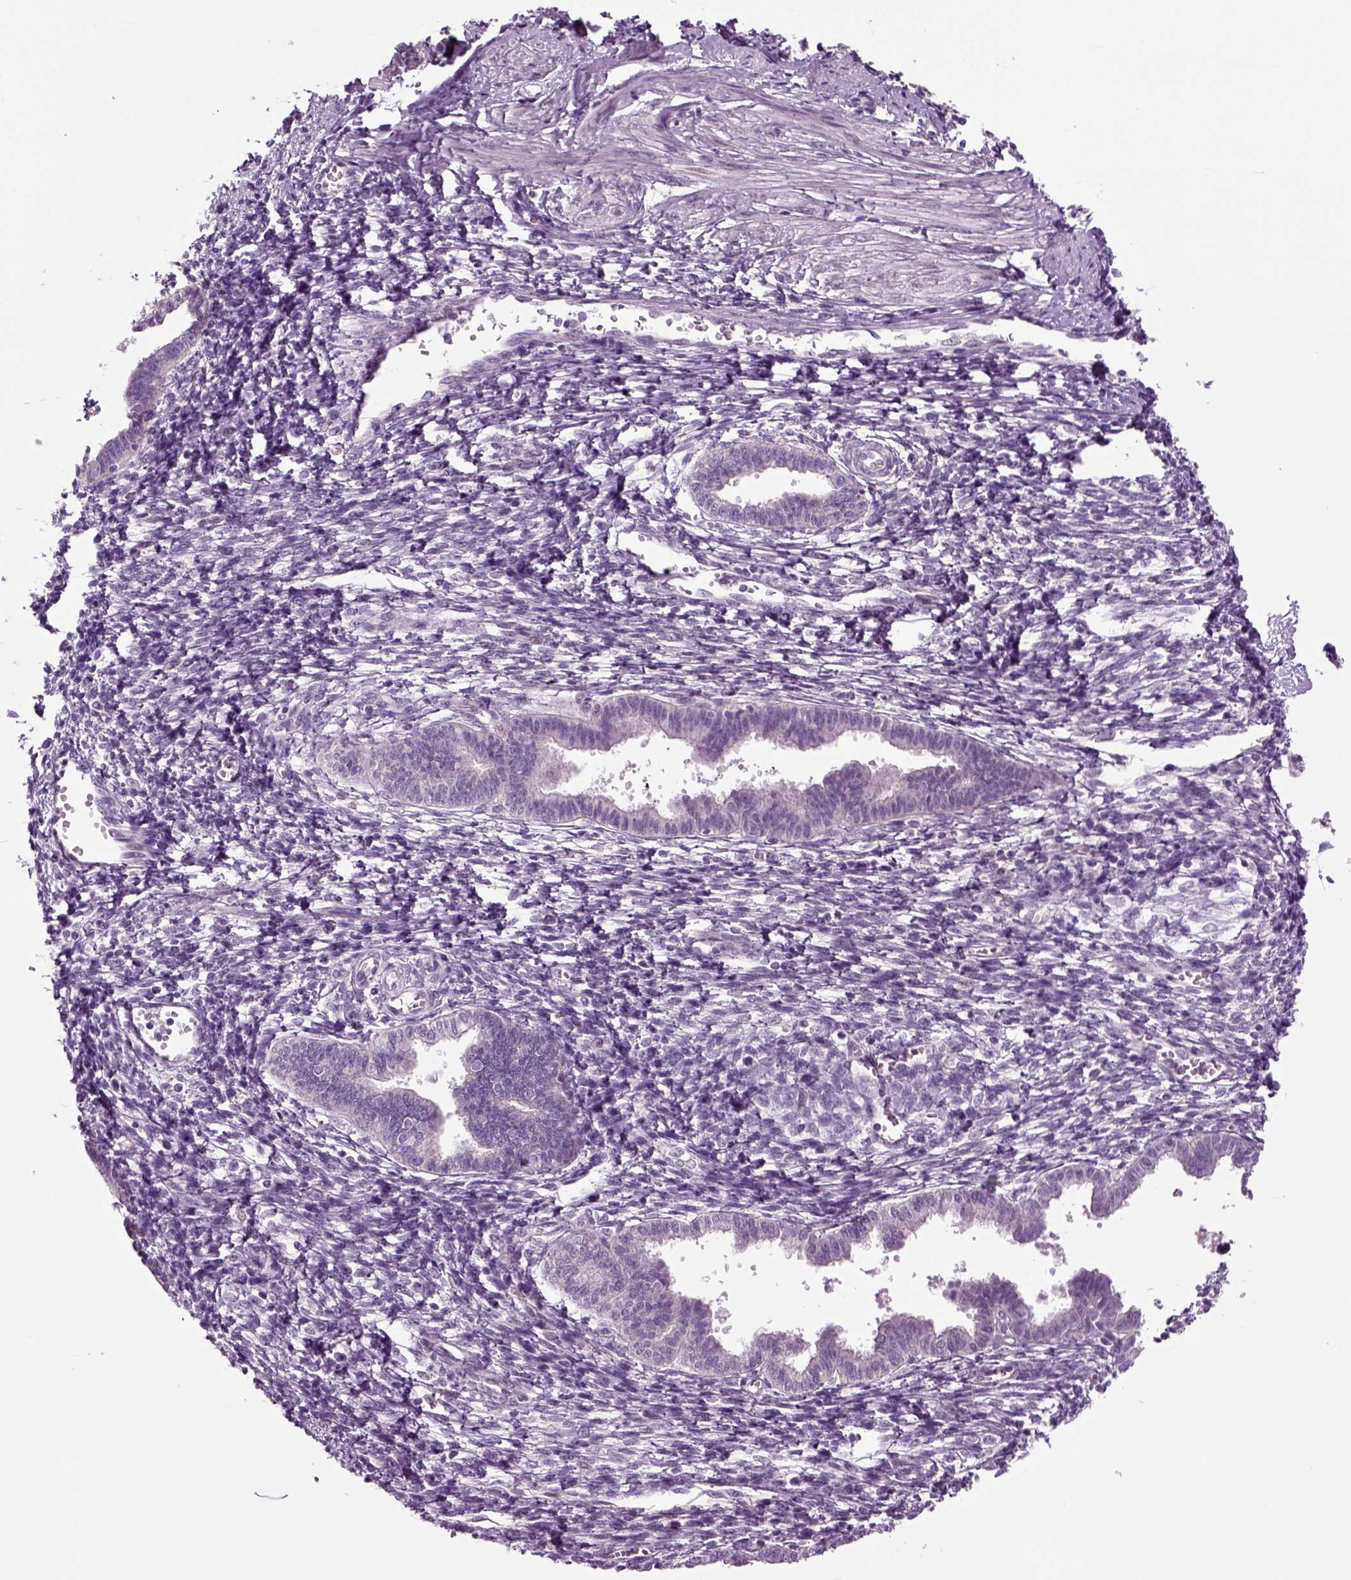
{"staining": {"intensity": "negative", "quantity": "none", "location": "none"}, "tissue": "endometrium", "cell_type": "Cells in endometrial stroma", "image_type": "normal", "snomed": [{"axis": "morphology", "description": "Normal tissue, NOS"}, {"axis": "topography", "description": "Cervix"}, {"axis": "topography", "description": "Endometrium"}], "caption": "Histopathology image shows no significant protein expression in cells in endometrial stroma of unremarkable endometrium. (Brightfield microscopy of DAB (3,3'-diaminobenzidine) IHC at high magnification).", "gene": "COL9A2", "patient": {"sex": "female", "age": 37}}